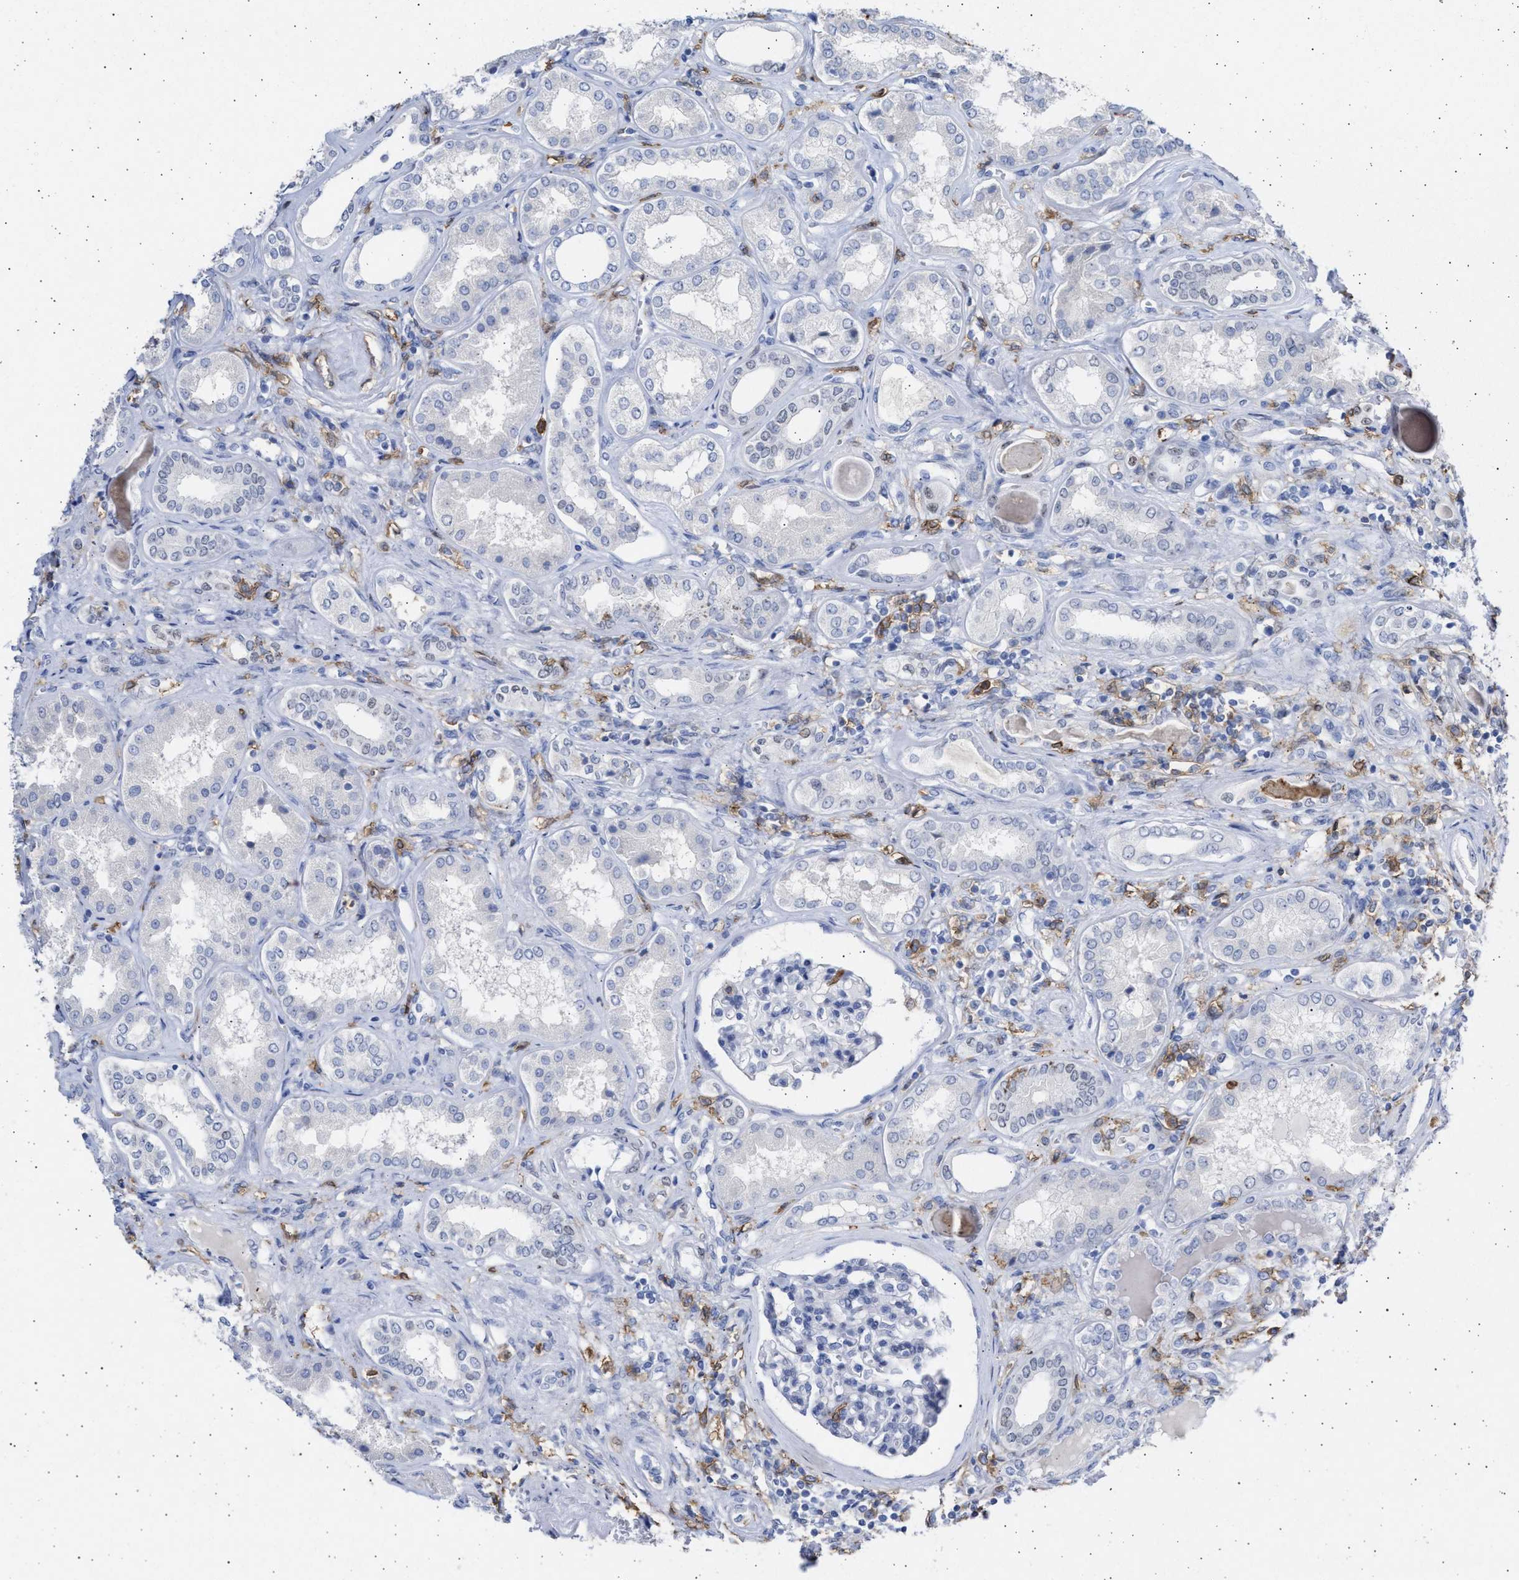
{"staining": {"intensity": "negative", "quantity": "none", "location": "none"}, "tissue": "kidney", "cell_type": "Cells in glomeruli", "image_type": "normal", "snomed": [{"axis": "morphology", "description": "Normal tissue, NOS"}, {"axis": "topography", "description": "Kidney"}], "caption": "DAB immunohistochemical staining of normal human kidney exhibits no significant staining in cells in glomeruli.", "gene": "FCER1A", "patient": {"sex": "female", "age": 56}}